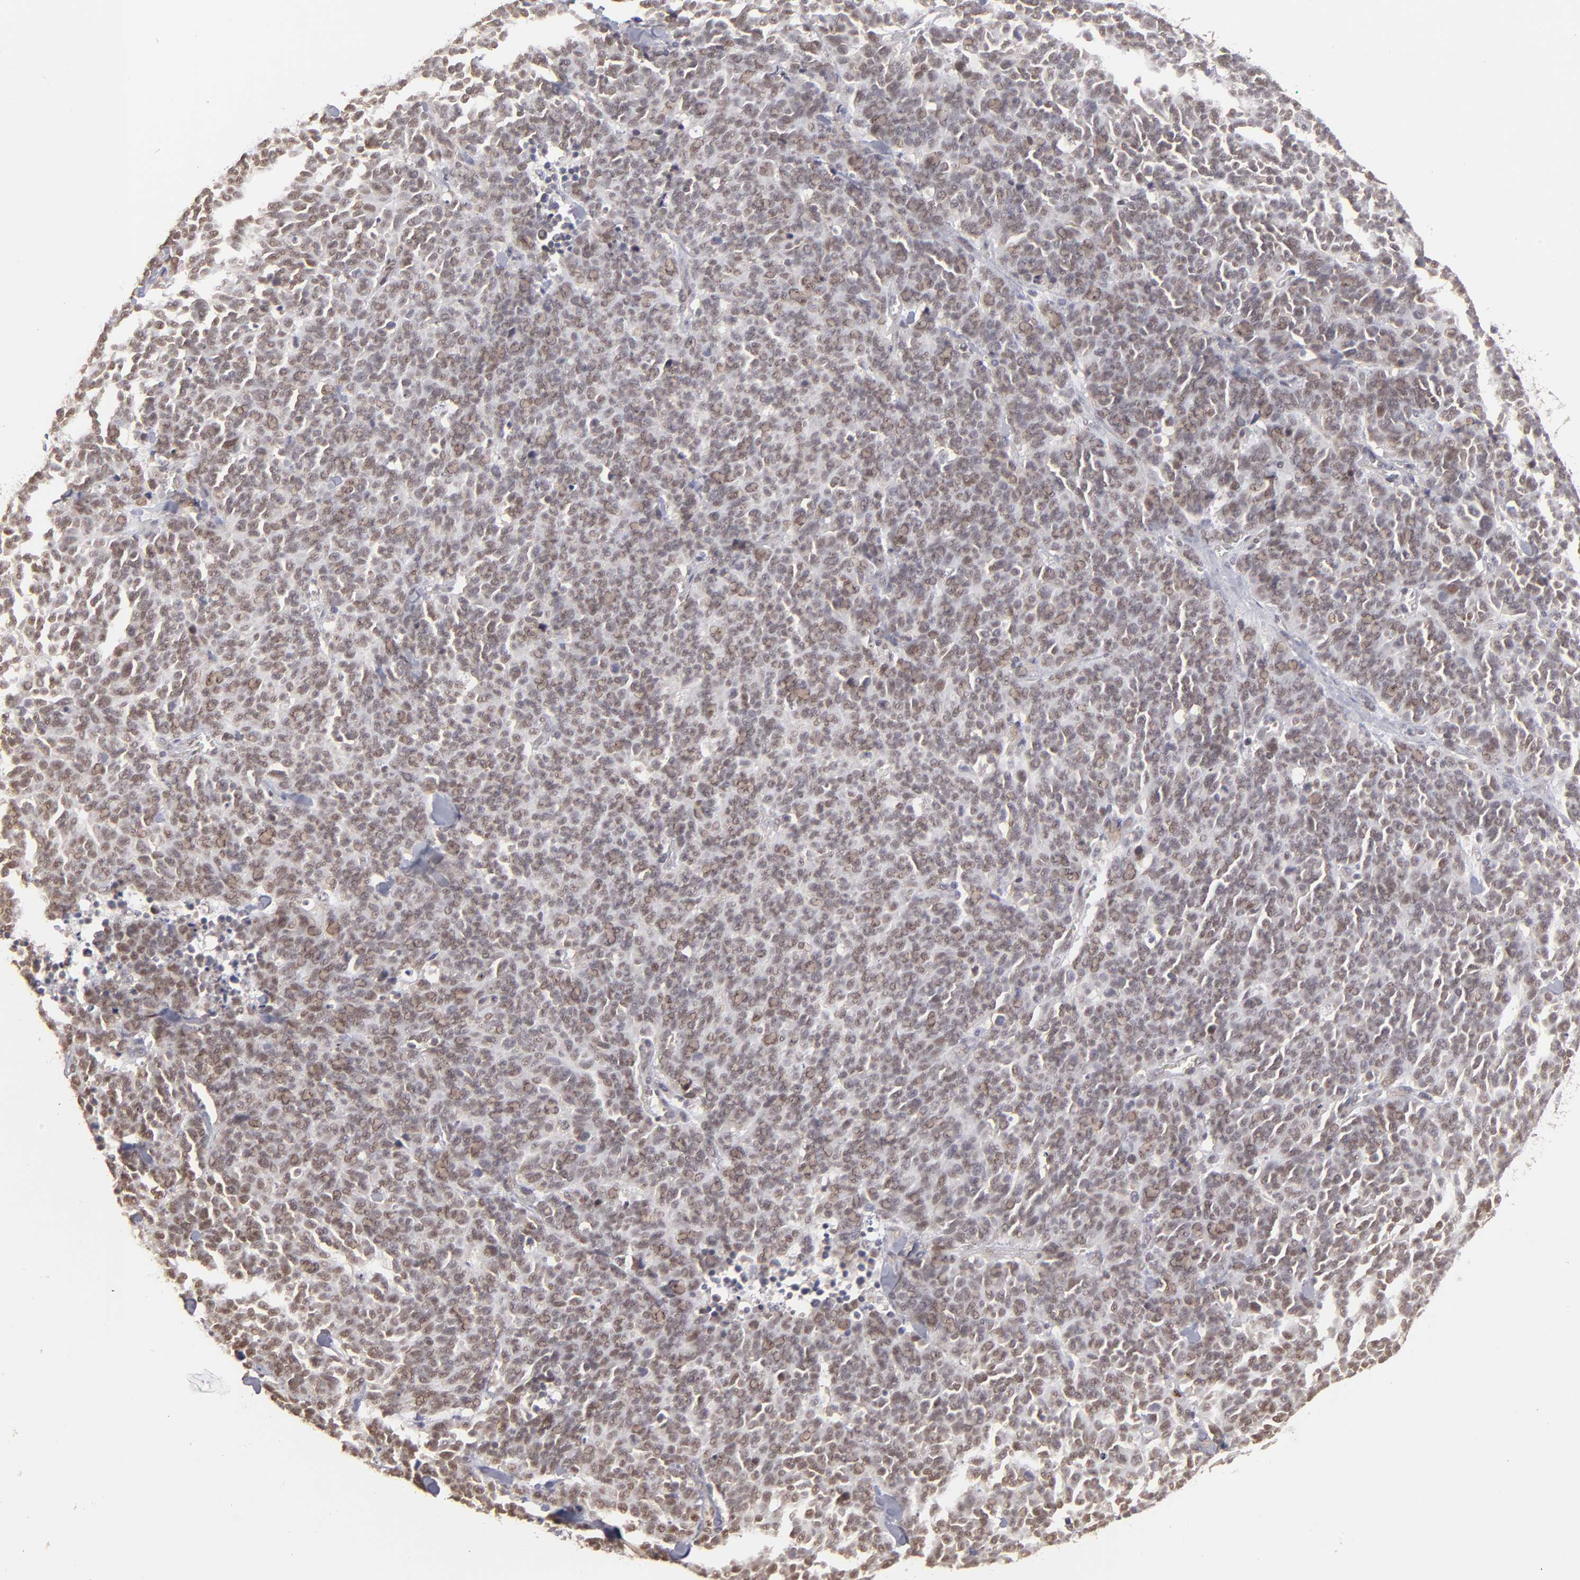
{"staining": {"intensity": "weak", "quantity": ">75%", "location": "nuclear"}, "tissue": "lung cancer", "cell_type": "Tumor cells", "image_type": "cancer", "snomed": [{"axis": "morphology", "description": "Neoplasm, malignant, NOS"}, {"axis": "topography", "description": "Lung"}], "caption": "Neoplasm (malignant) (lung) tissue demonstrates weak nuclear staining in approximately >75% of tumor cells, visualized by immunohistochemistry. (brown staining indicates protein expression, while blue staining denotes nuclei).", "gene": "NFE2", "patient": {"sex": "female", "age": 58}}